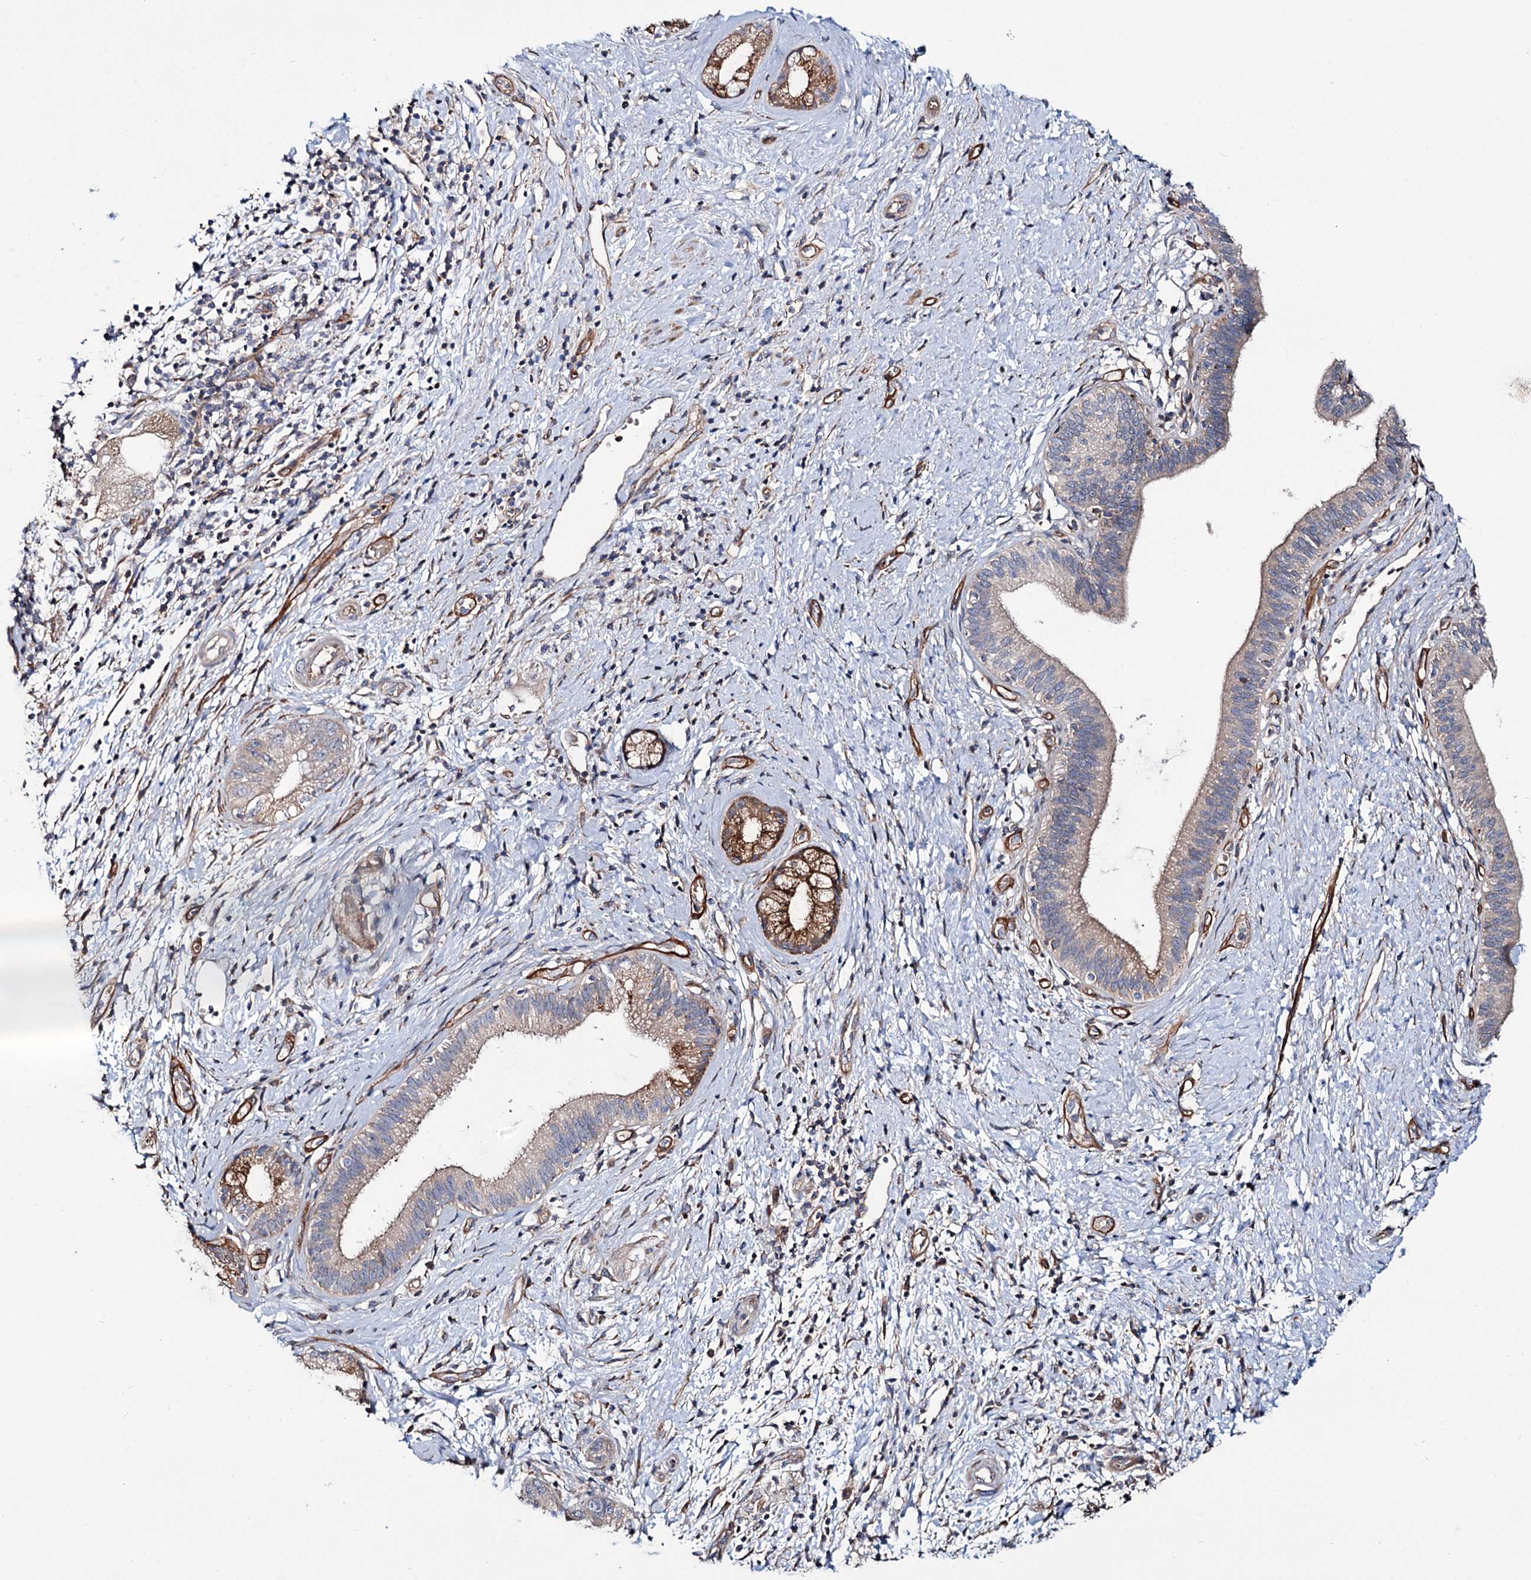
{"staining": {"intensity": "moderate", "quantity": "<25%", "location": "cytoplasmic/membranous"}, "tissue": "pancreatic cancer", "cell_type": "Tumor cells", "image_type": "cancer", "snomed": [{"axis": "morphology", "description": "Adenocarcinoma, NOS"}, {"axis": "topography", "description": "Pancreas"}], "caption": "Protein staining shows moderate cytoplasmic/membranous positivity in about <25% of tumor cells in pancreatic cancer (adenocarcinoma). (Stains: DAB in brown, nuclei in blue, Microscopy: brightfield microscopy at high magnification).", "gene": "PTDSS2", "patient": {"sex": "female", "age": 73}}